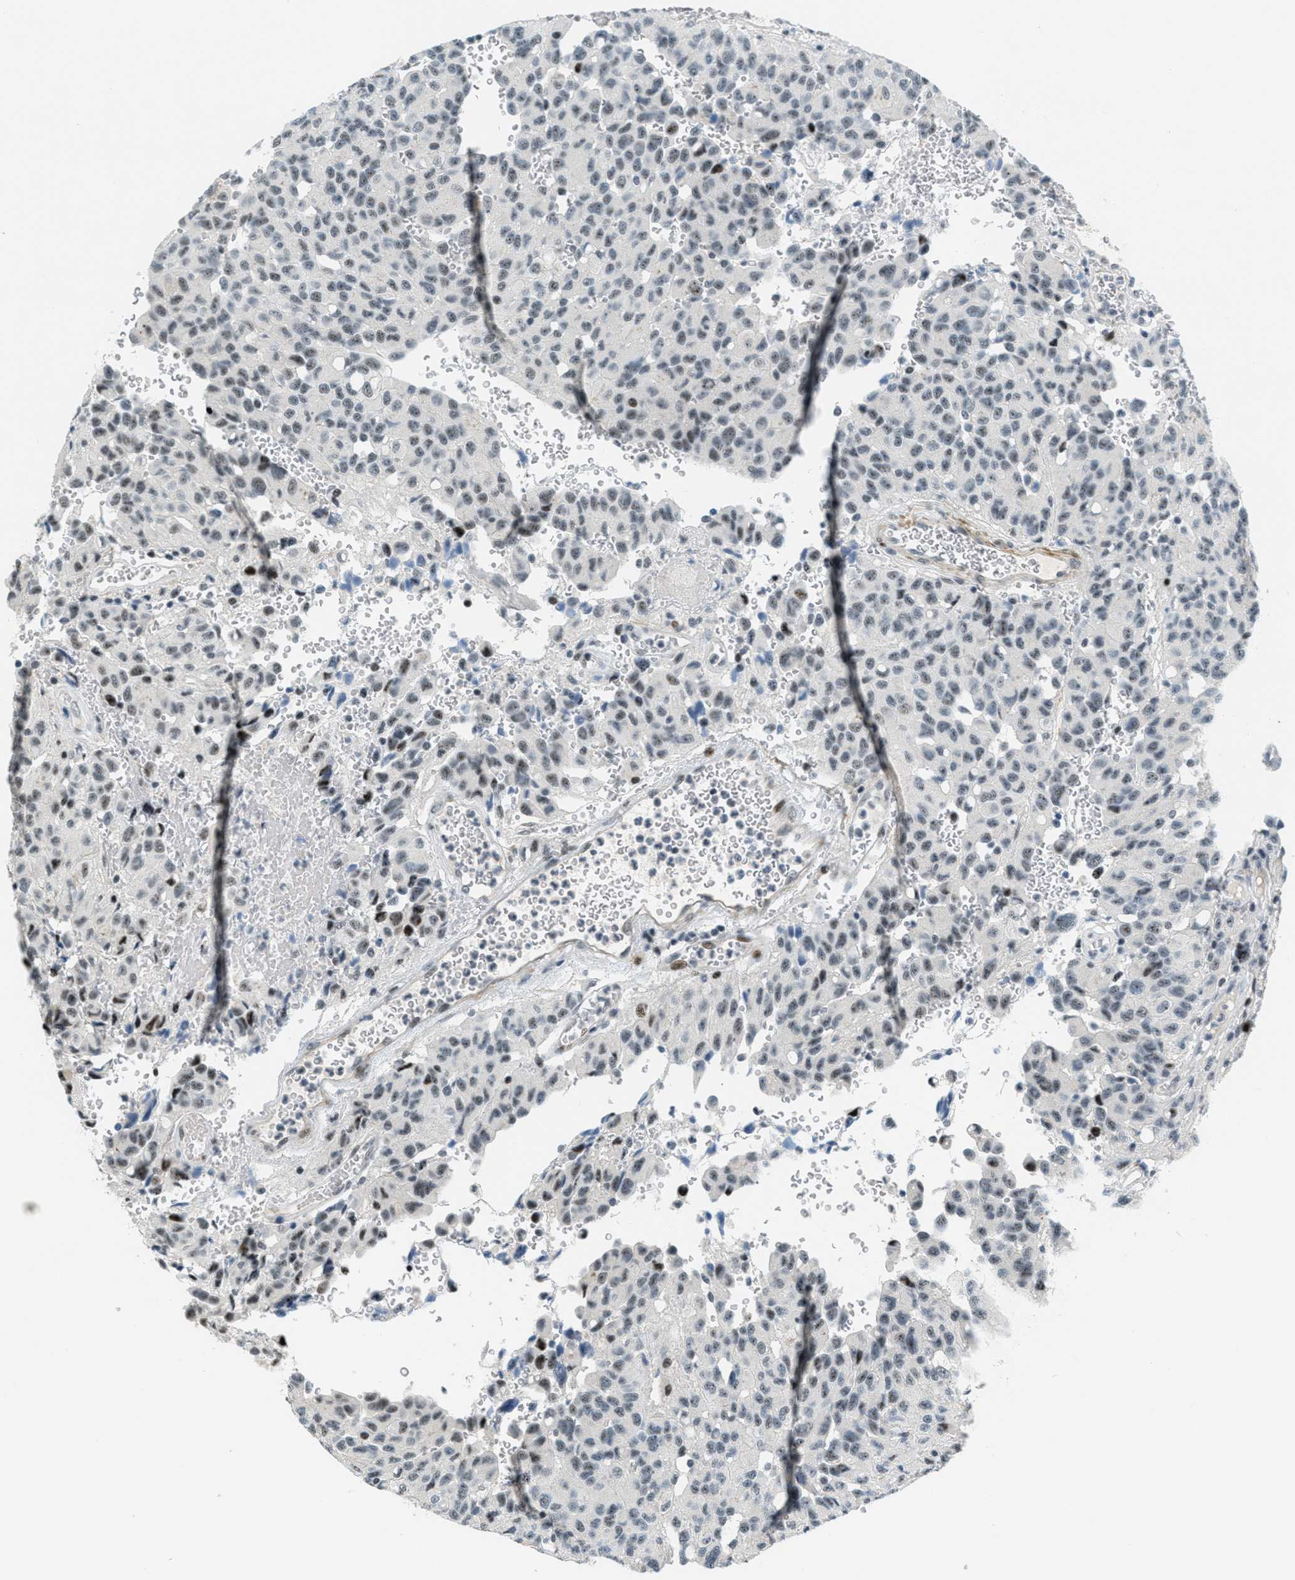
{"staining": {"intensity": "weak", "quantity": "<25%", "location": "nuclear"}, "tissue": "glioma", "cell_type": "Tumor cells", "image_type": "cancer", "snomed": [{"axis": "morphology", "description": "Glioma, malignant, High grade"}, {"axis": "topography", "description": "Brain"}], "caption": "IHC of human glioma demonstrates no staining in tumor cells. (Immunohistochemistry, brightfield microscopy, high magnification).", "gene": "ZDHHC23", "patient": {"sex": "male", "age": 32}}